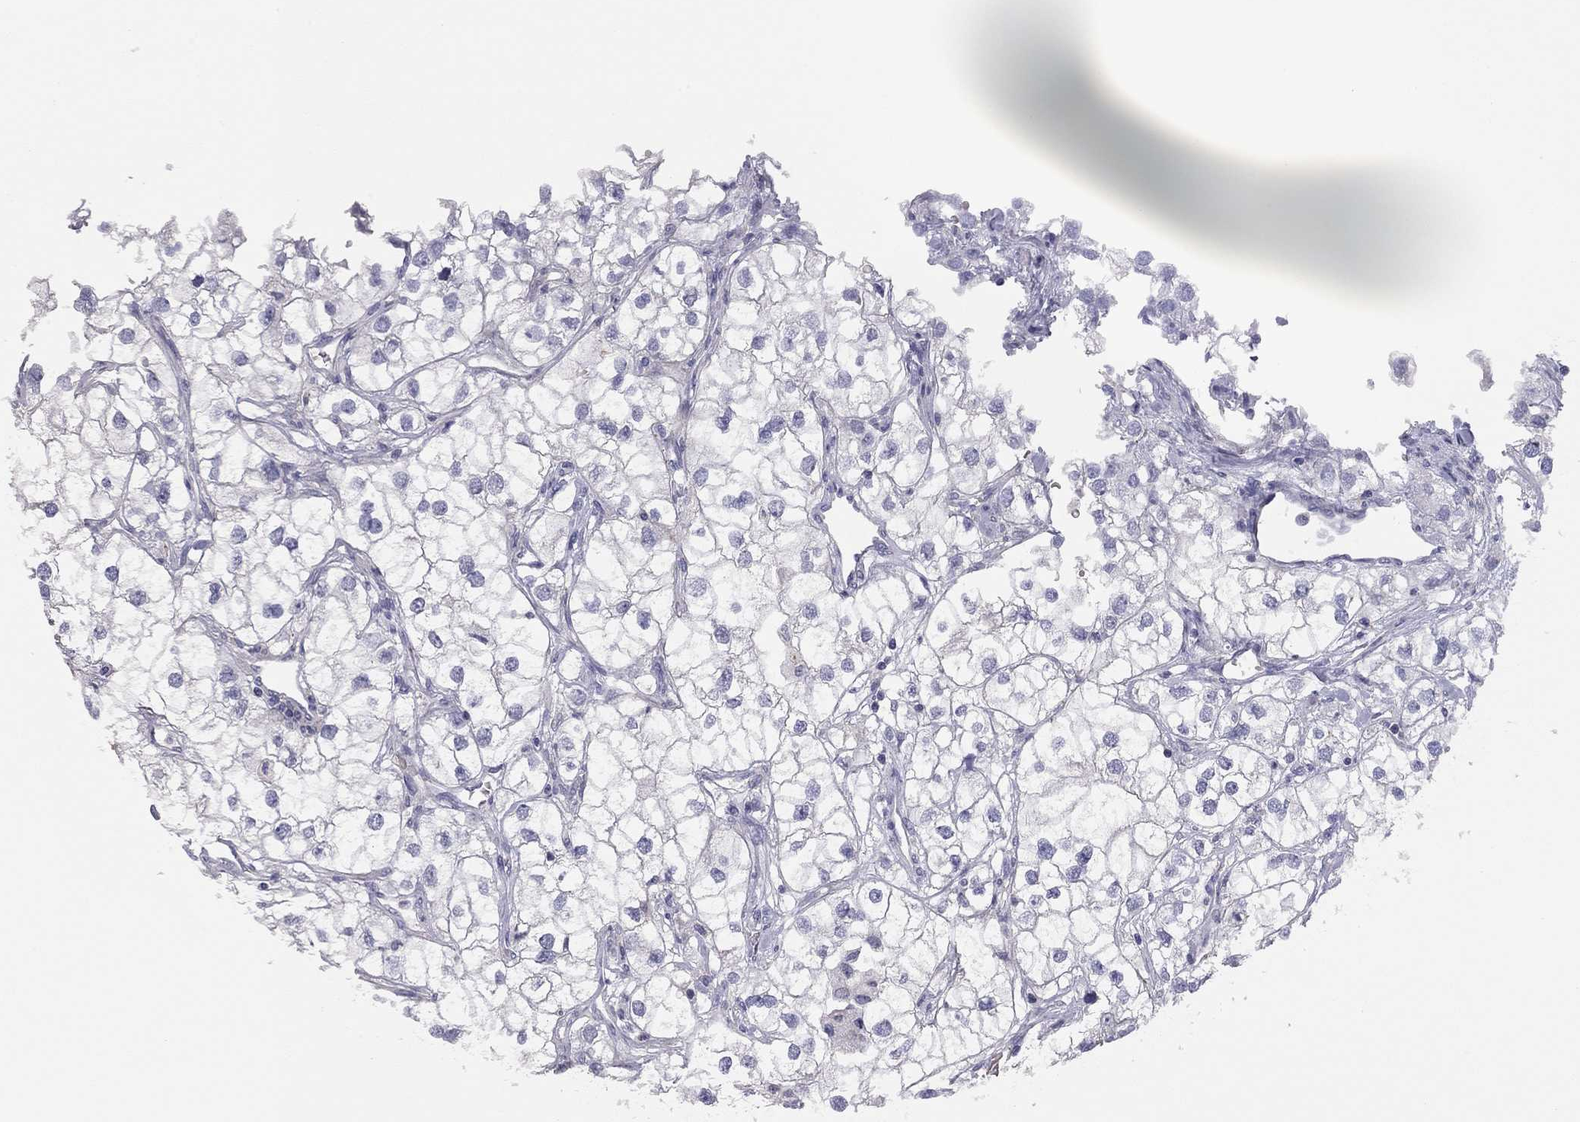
{"staining": {"intensity": "negative", "quantity": "none", "location": "none"}, "tissue": "renal cancer", "cell_type": "Tumor cells", "image_type": "cancer", "snomed": [{"axis": "morphology", "description": "Adenocarcinoma, NOS"}, {"axis": "topography", "description": "Kidney"}], "caption": "Micrograph shows no protein staining in tumor cells of renal cancer (adenocarcinoma) tissue. (Brightfield microscopy of DAB immunohistochemistry at high magnification).", "gene": "ADCYAP1", "patient": {"sex": "male", "age": 59}}